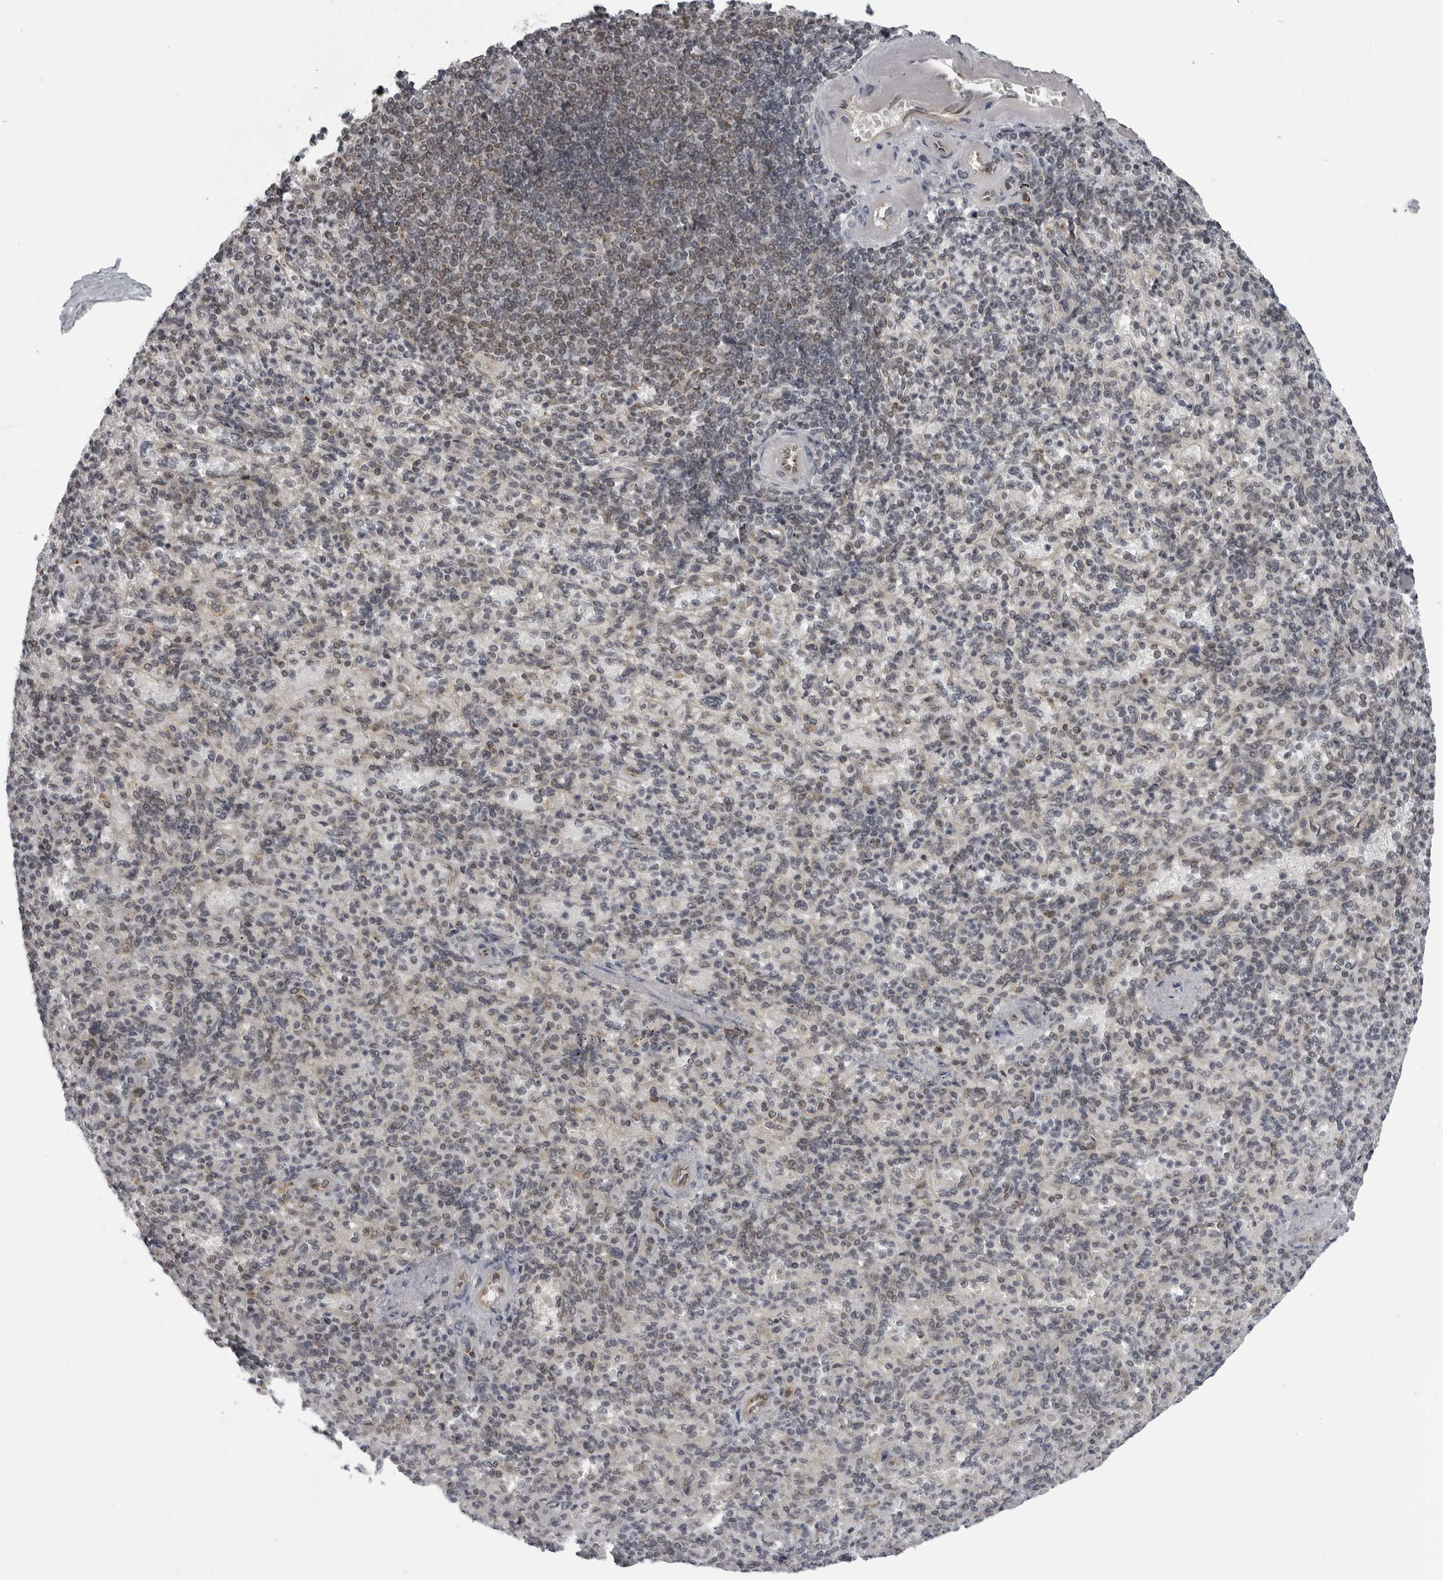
{"staining": {"intensity": "weak", "quantity": "<25%", "location": "nuclear"}, "tissue": "spleen", "cell_type": "Cells in red pulp", "image_type": "normal", "snomed": [{"axis": "morphology", "description": "Normal tissue, NOS"}, {"axis": "topography", "description": "Spleen"}], "caption": "A micrograph of spleen stained for a protein exhibits no brown staining in cells in red pulp. The staining is performed using DAB brown chromogen with nuclei counter-stained in using hematoxylin.", "gene": "MAPK12", "patient": {"sex": "female", "age": 74}}